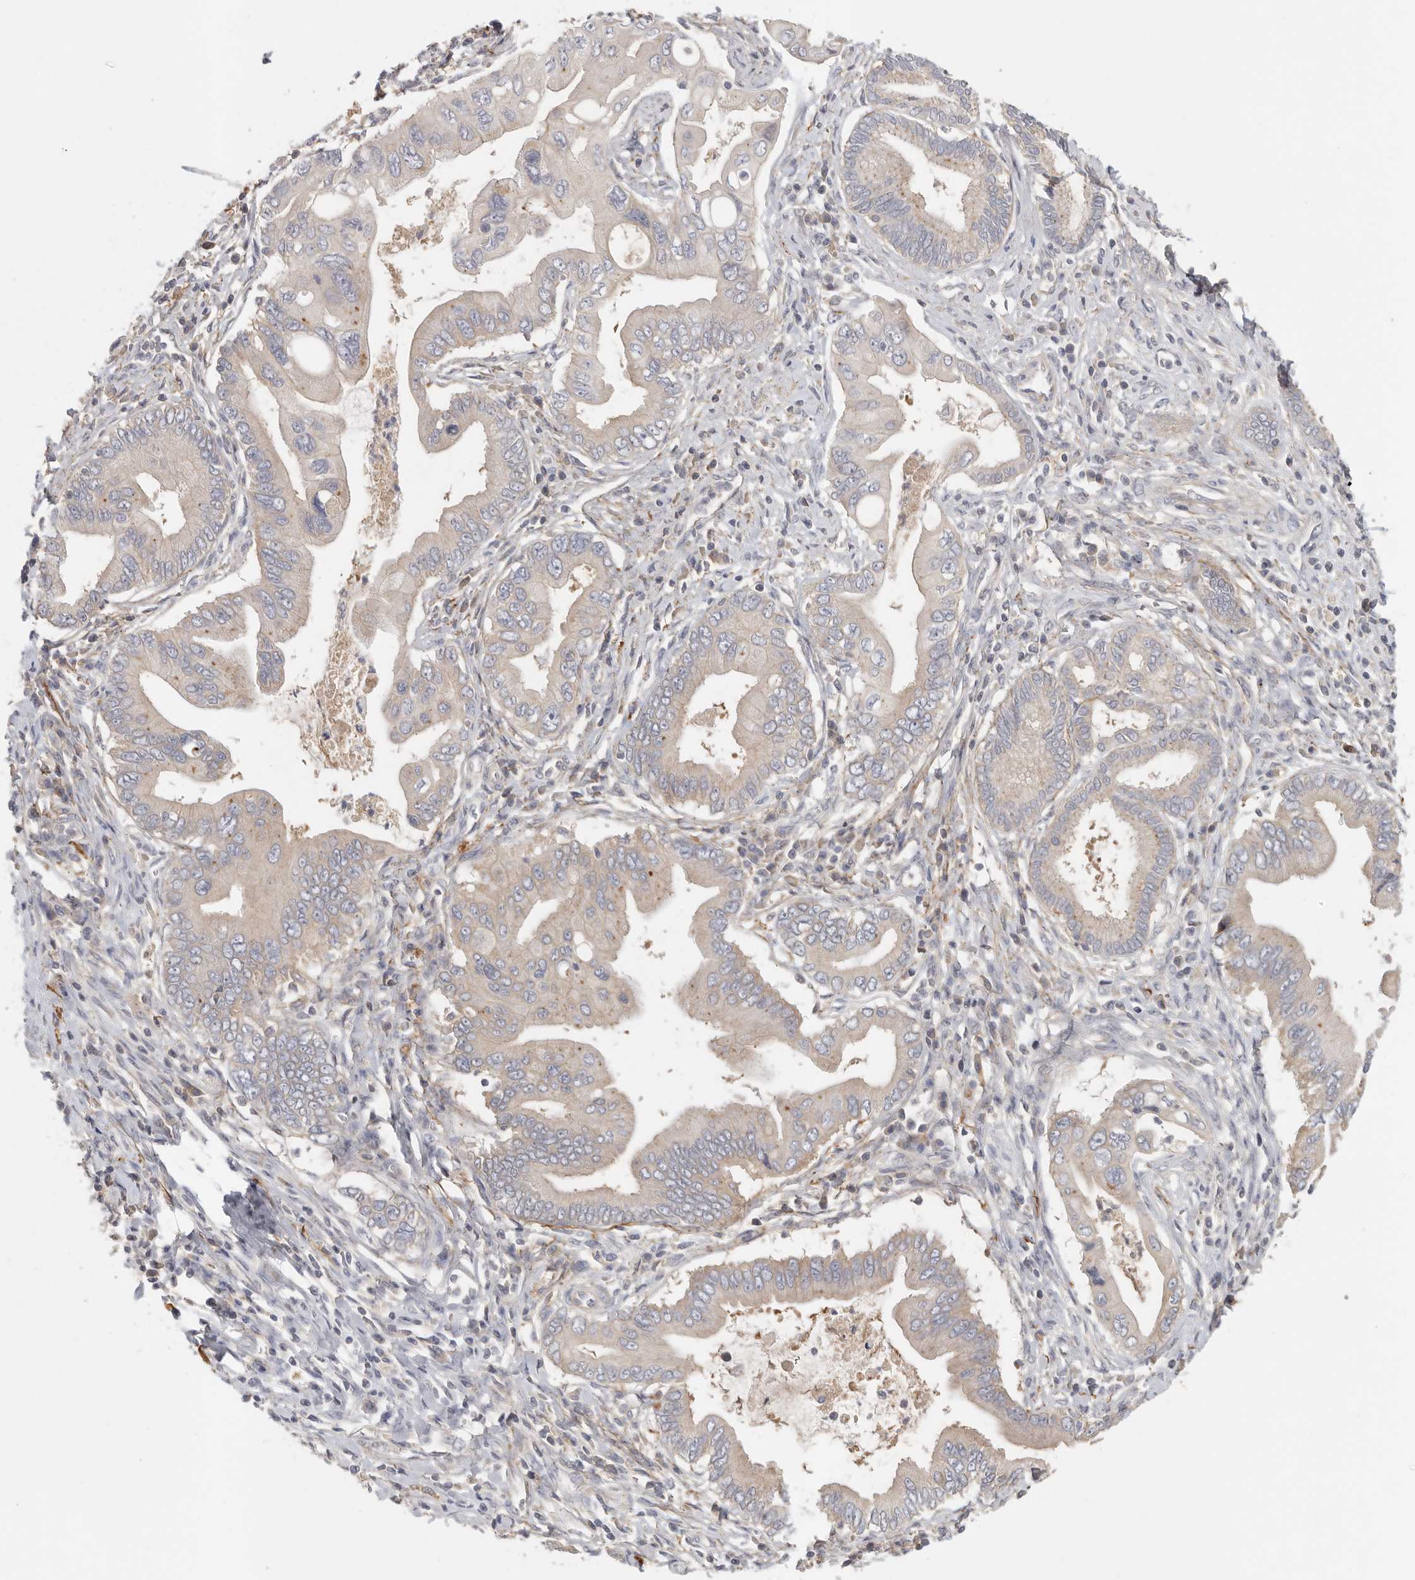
{"staining": {"intensity": "negative", "quantity": "none", "location": "none"}, "tissue": "pancreatic cancer", "cell_type": "Tumor cells", "image_type": "cancer", "snomed": [{"axis": "morphology", "description": "Adenocarcinoma, NOS"}, {"axis": "topography", "description": "Pancreas"}], "caption": "The IHC micrograph has no significant staining in tumor cells of pancreatic cancer (adenocarcinoma) tissue.", "gene": "CFAP298", "patient": {"sex": "male", "age": 78}}